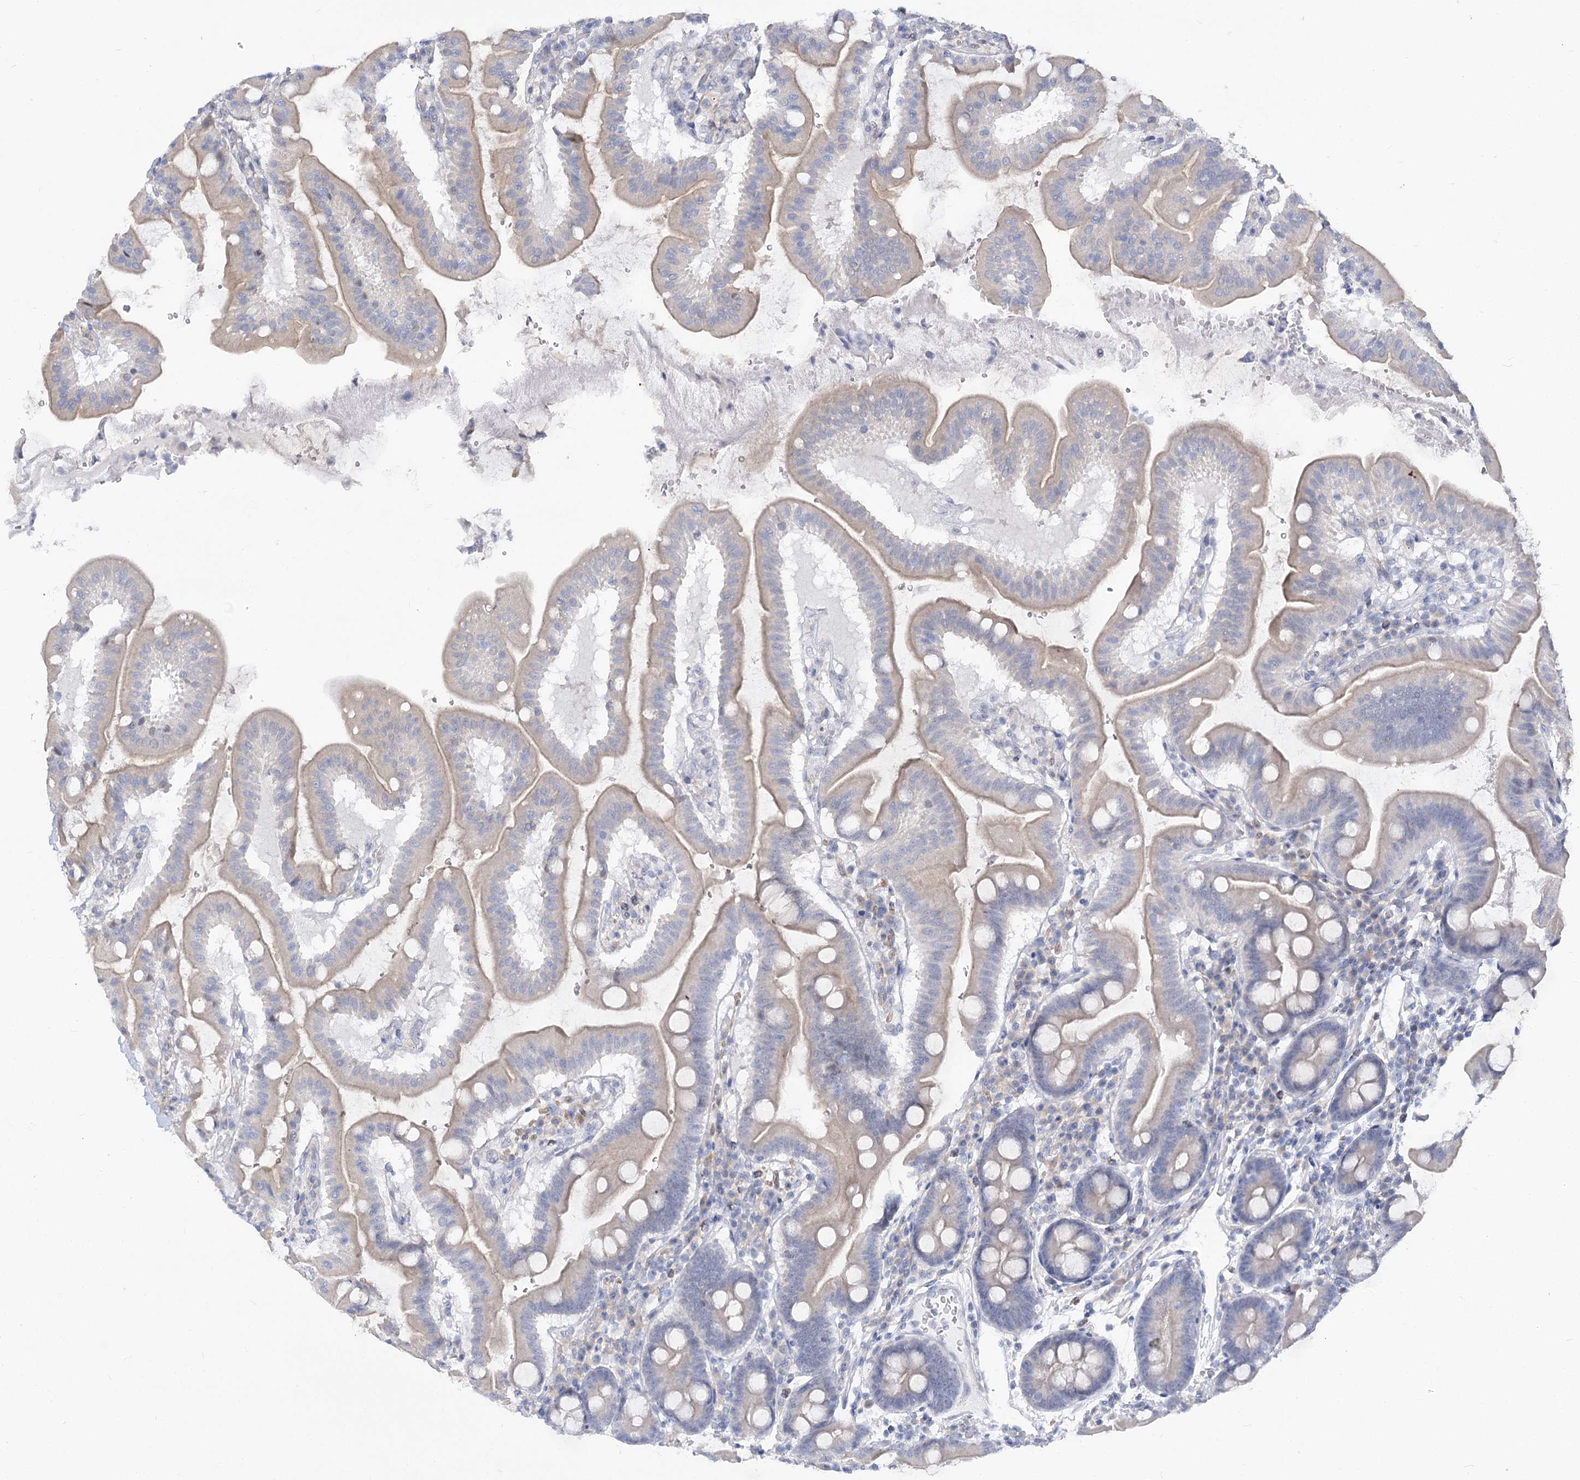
{"staining": {"intensity": "negative", "quantity": "none", "location": "none"}, "tissue": "duodenum", "cell_type": "Glandular cells", "image_type": "normal", "snomed": [{"axis": "morphology", "description": "Normal tissue, NOS"}, {"axis": "morphology", "description": "Adenocarcinoma, NOS"}, {"axis": "topography", "description": "Pancreas"}, {"axis": "topography", "description": "Duodenum"}], "caption": "IHC of normal duodenum displays no positivity in glandular cells.", "gene": "ARSI", "patient": {"sex": "male", "age": 50}}